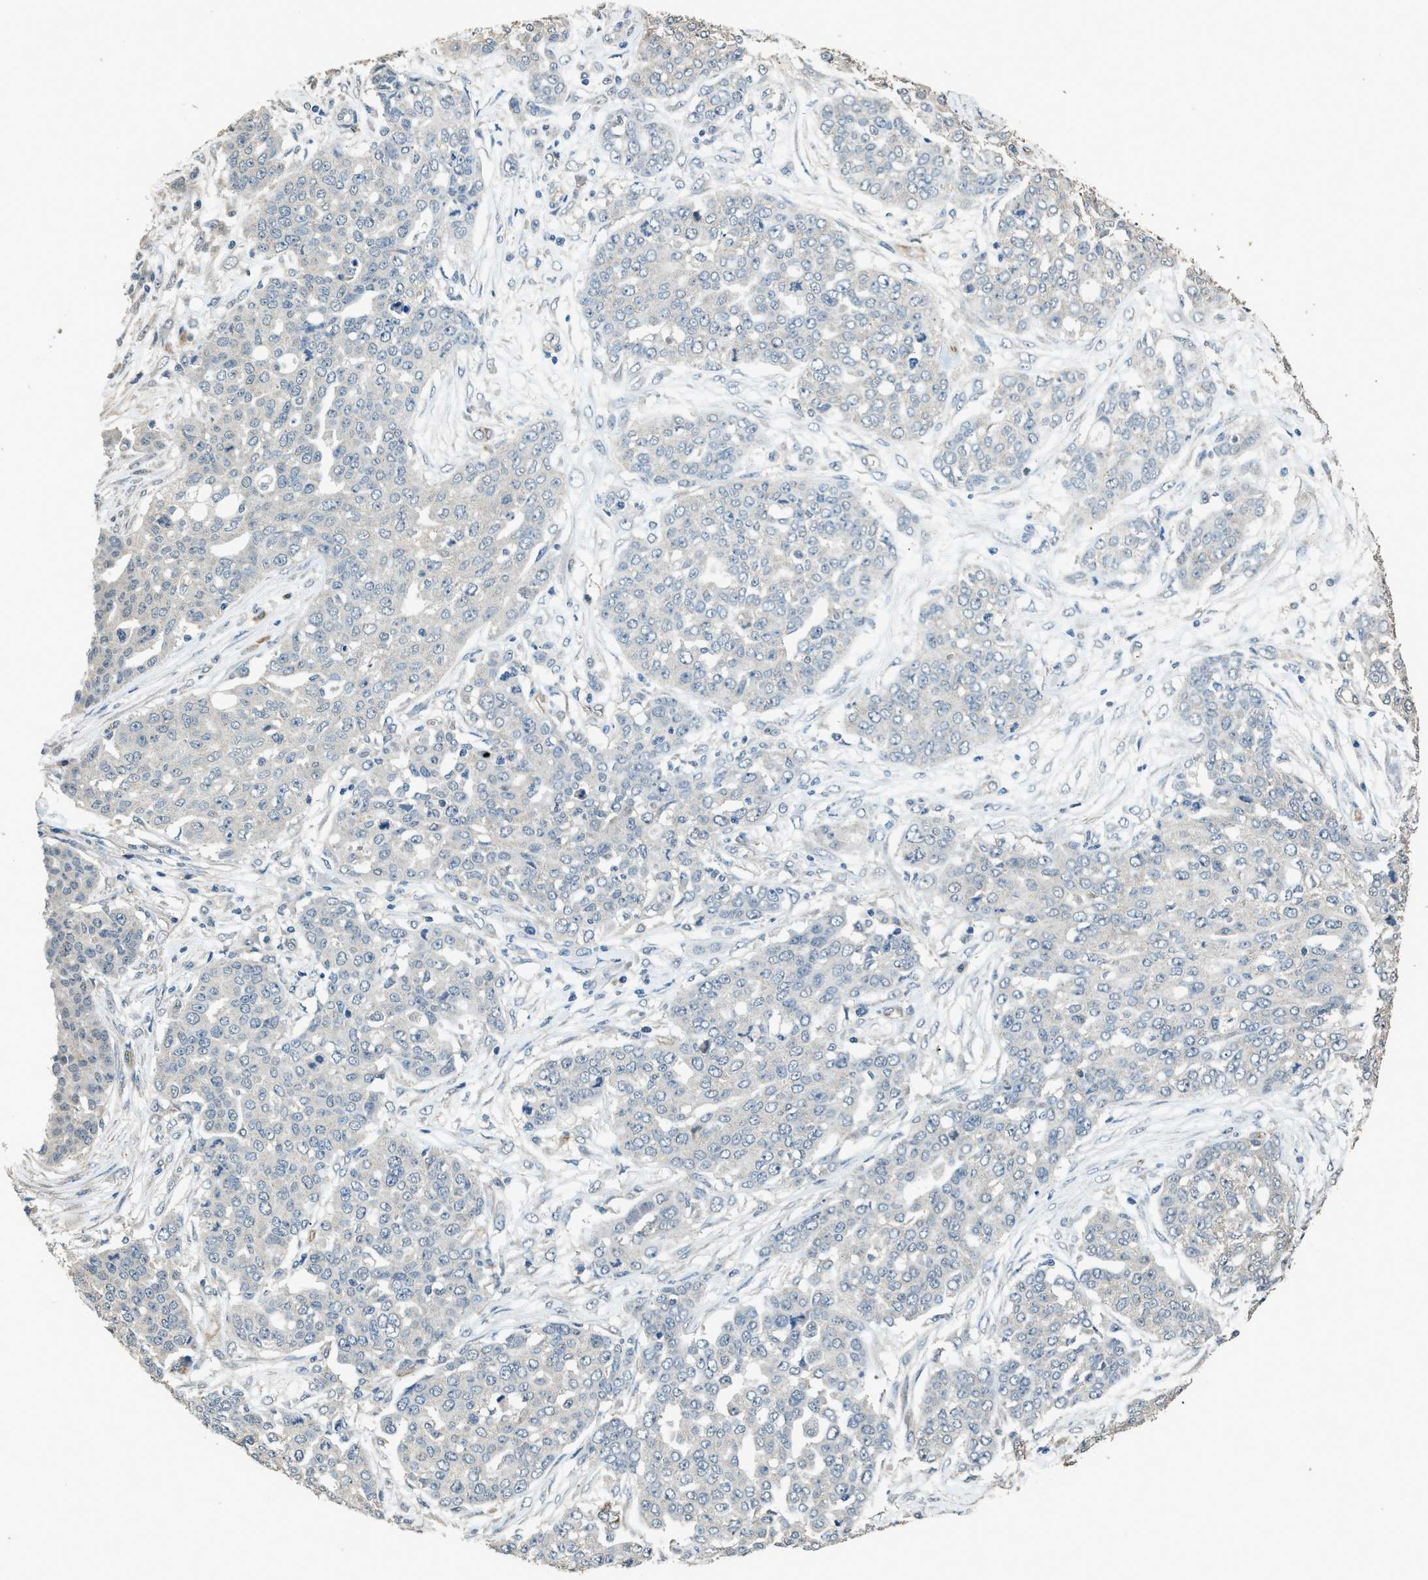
{"staining": {"intensity": "negative", "quantity": "none", "location": "none"}, "tissue": "ovarian cancer", "cell_type": "Tumor cells", "image_type": "cancer", "snomed": [{"axis": "morphology", "description": "Cystadenocarcinoma, serous, NOS"}, {"axis": "topography", "description": "Soft tissue"}, {"axis": "topography", "description": "Ovary"}], "caption": "High power microscopy histopathology image of an immunohistochemistry image of ovarian serous cystadenocarcinoma, revealing no significant expression in tumor cells.", "gene": "SYNM", "patient": {"sex": "female", "age": 57}}